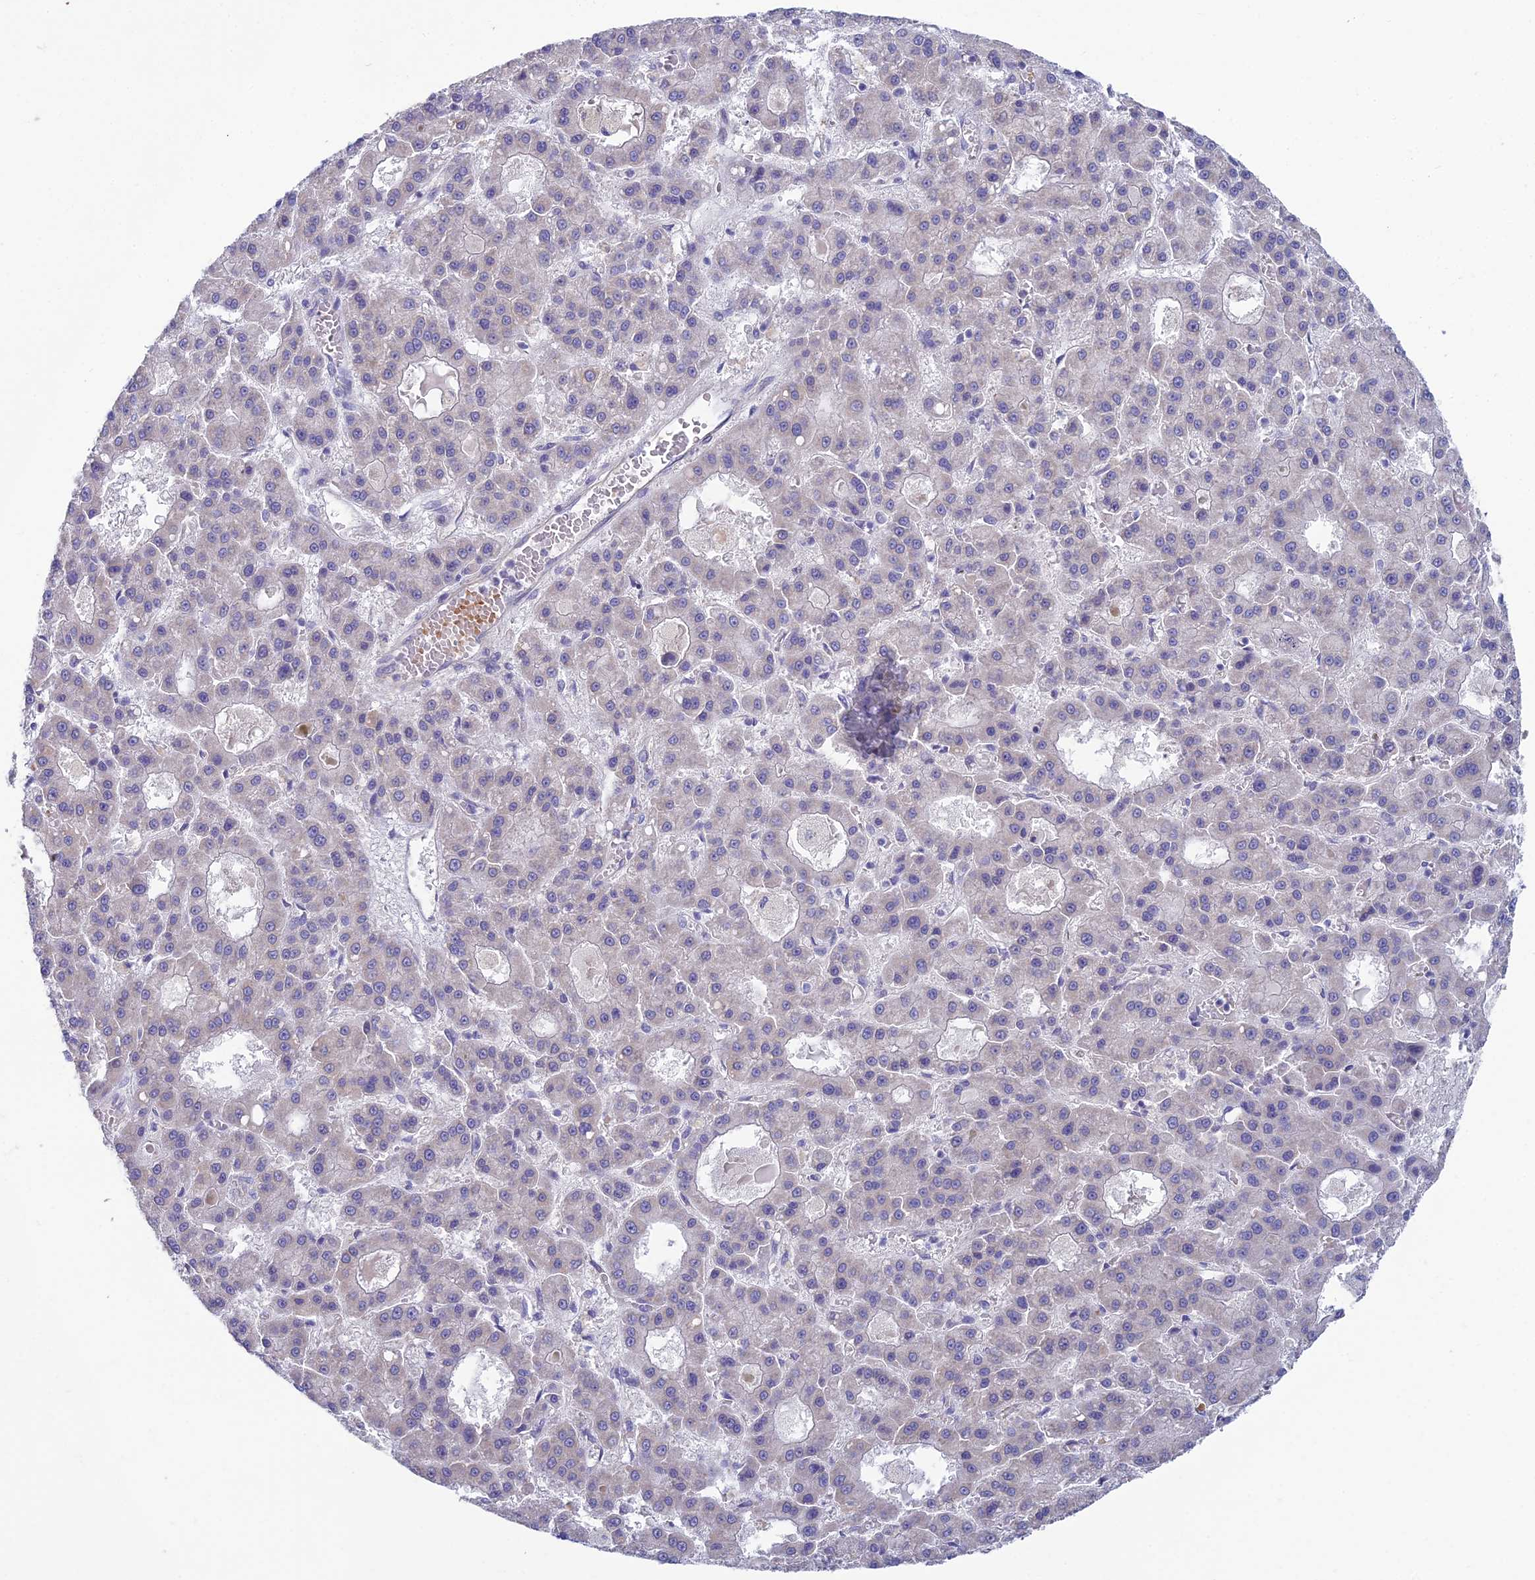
{"staining": {"intensity": "negative", "quantity": "none", "location": "none"}, "tissue": "liver cancer", "cell_type": "Tumor cells", "image_type": "cancer", "snomed": [{"axis": "morphology", "description": "Carcinoma, Hepatocellular, NOS"}, {"axis": "topography", "description": "Liver"}], "caption": "A photomicrograph of liver hepatocellular carcinoma stained for a protein shows no brown staining in tumor cells.", "gene": "ZNF564", "patient": {"sex": "male", "age": 70}}